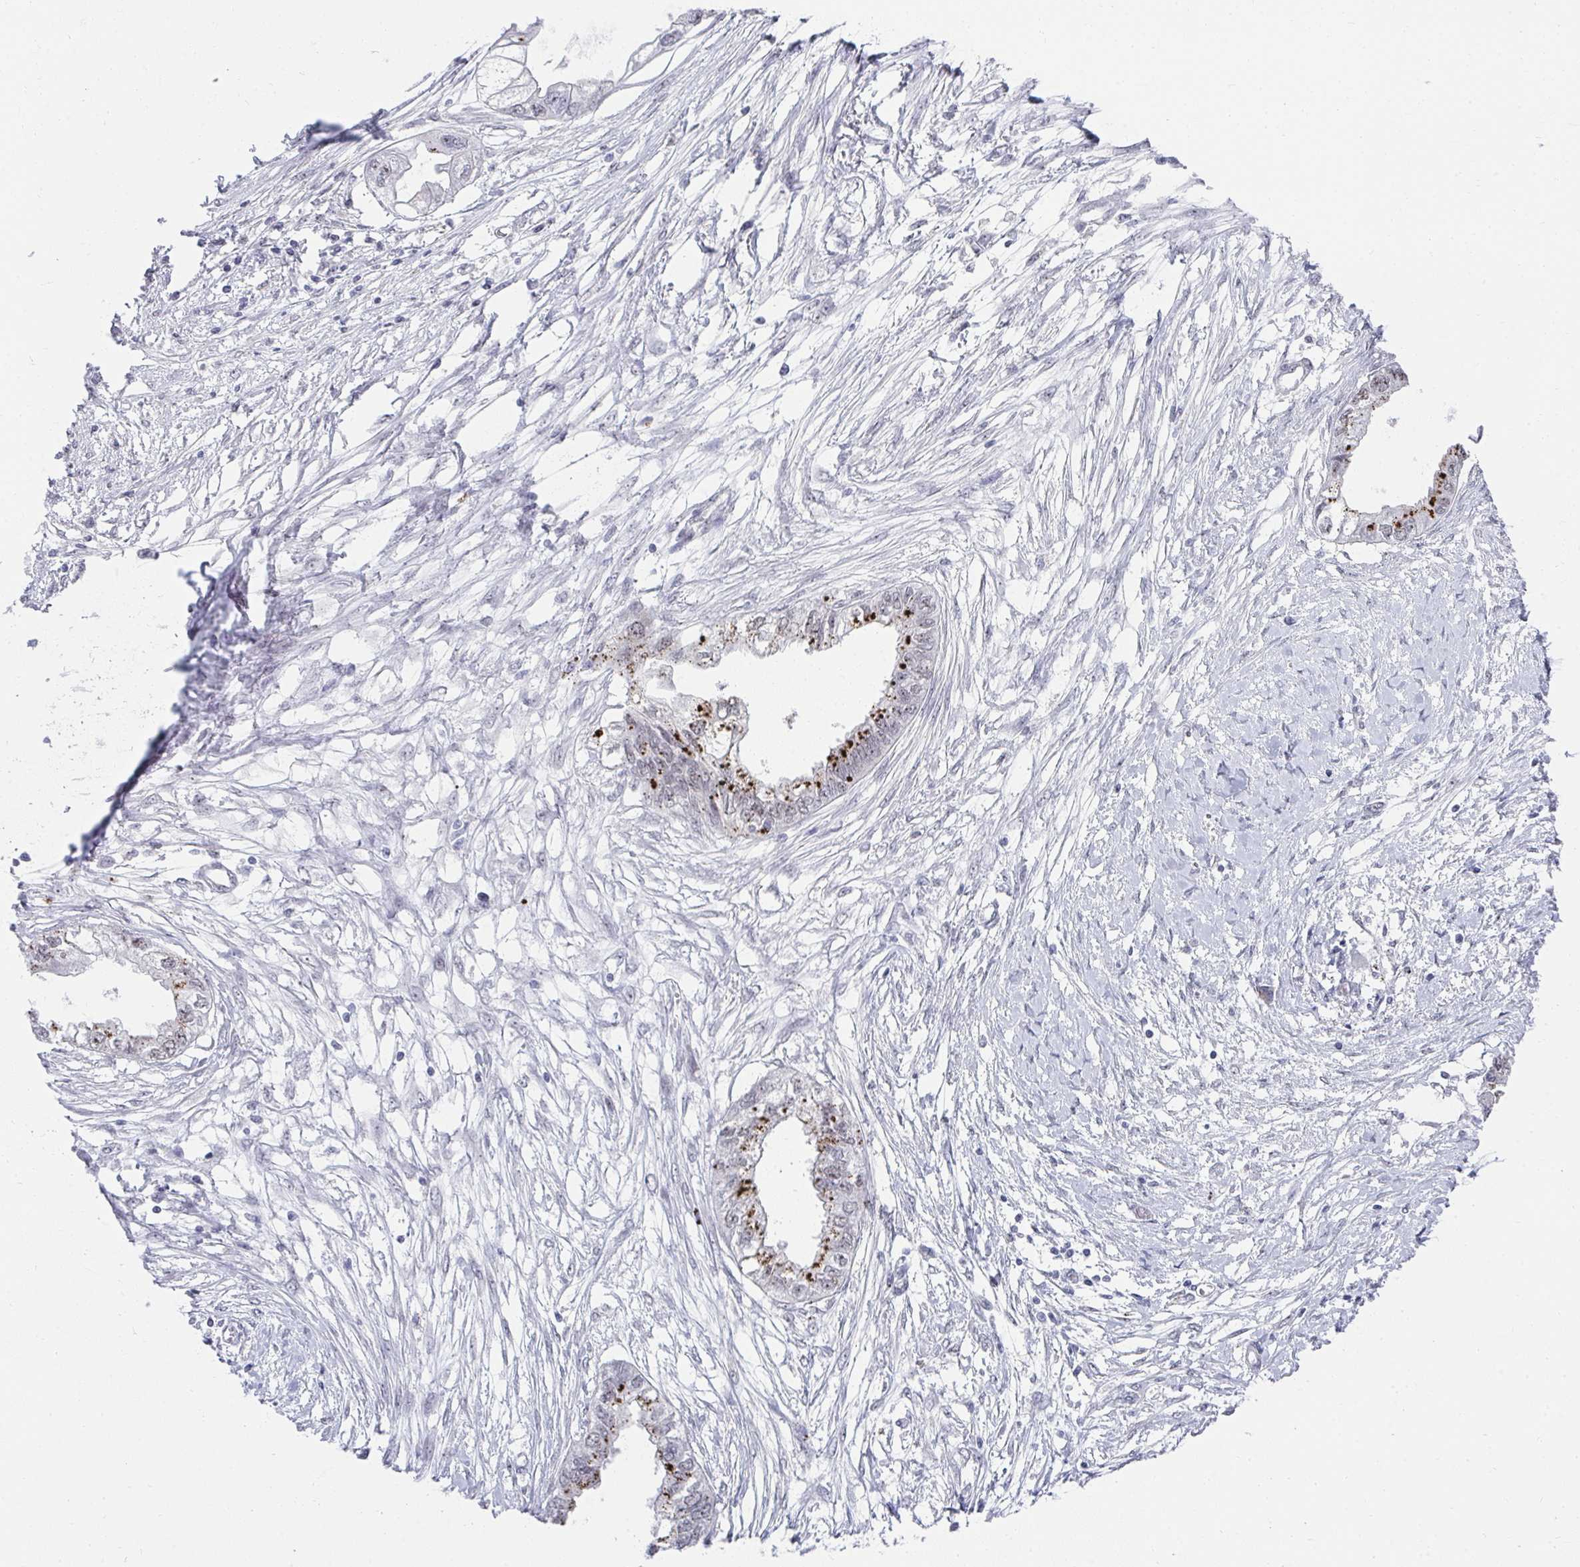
{"staining": {"intensity": "strong", "quantity": "<25%", "location": "cytoplasmic/membranous"}, "tissue": "endometrial cancer", "cell_type": "Tumor cells", "image_type": "cancer", "snomed": [{"axis": "morphology", "description": "Adenocarcinoma, NOS"}, {"axis": "morphology", "description": "Adenocarcinoma, metastatic, NOS"}, {"axis": "topography", "description": "Adipose tissue"}, {"axis": "topography", "description": "Endometrium"}], "caption": "Brown immunohistochemical staining in human endometrial cancer (metastatic adenocarcinoma) reveals strong cytoplasmic/membranous staining in about <25% of tumor cells. (Brightfield microscopy of DAB IHC at high magnification).", "gene": "HIRA", "patient": {"sex": "female", "age": 67}}